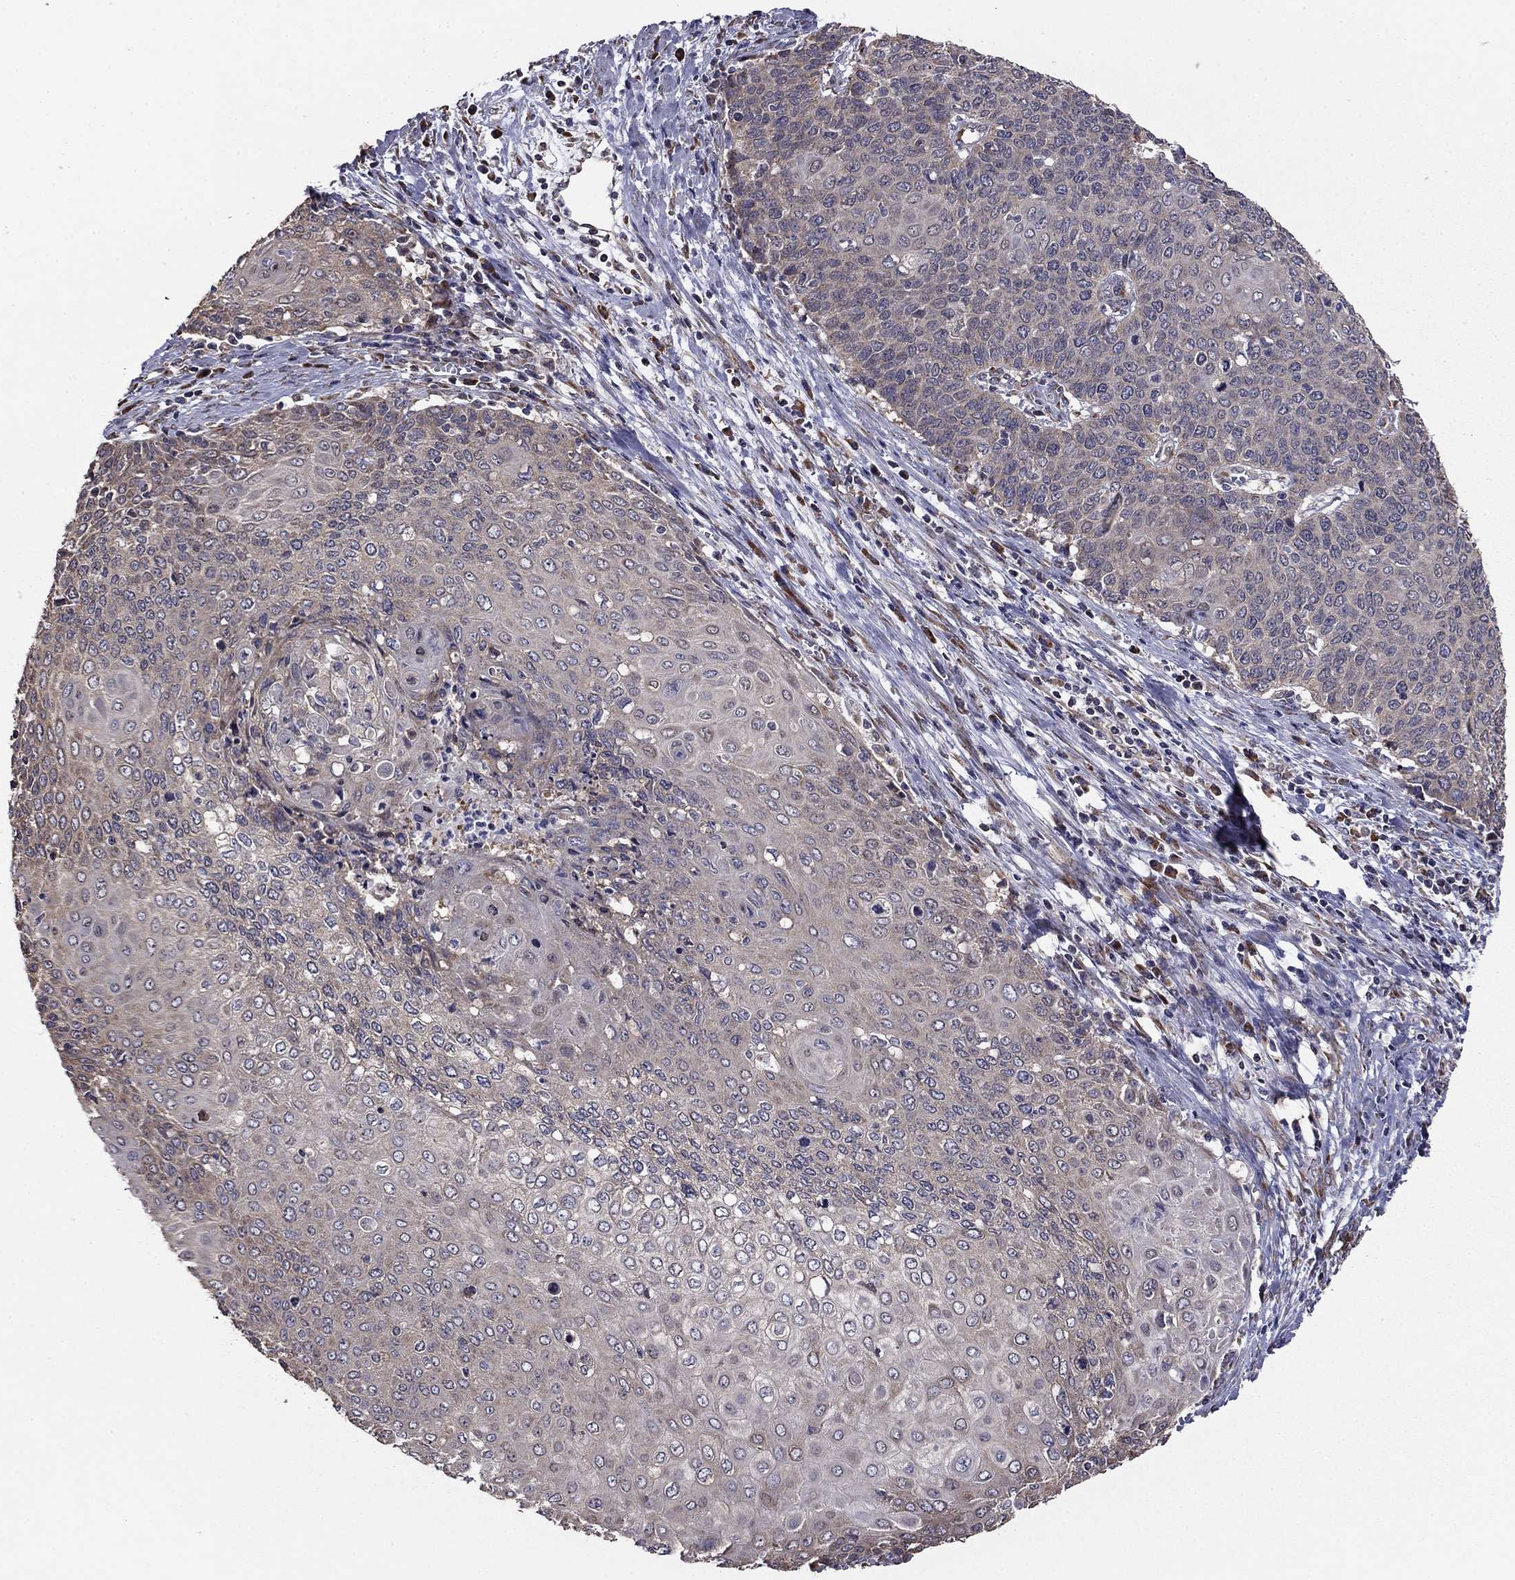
{"staining": {"intensity": "negative", "quantity": "none", "location": "none"}, "tissue": "cervical cancer", "cell_type": "Tumor cells", "image_type": "cancer", "snomed": [{"axis": "morphology", "description": "Squamous cell carcinoma, NOS"}, {"axis": "topography", "description": "Cervix"}], "caption": "Immunohistochemistry (IHC) histopathology image of neoplastic tissue: cervical cancer (squamous cell carcinoma) stained with DAB exhibits no significant protein positivity in tumor cells.", "gene": "NKIRAS1", "patient": {"sex": "female", "age": 39}}